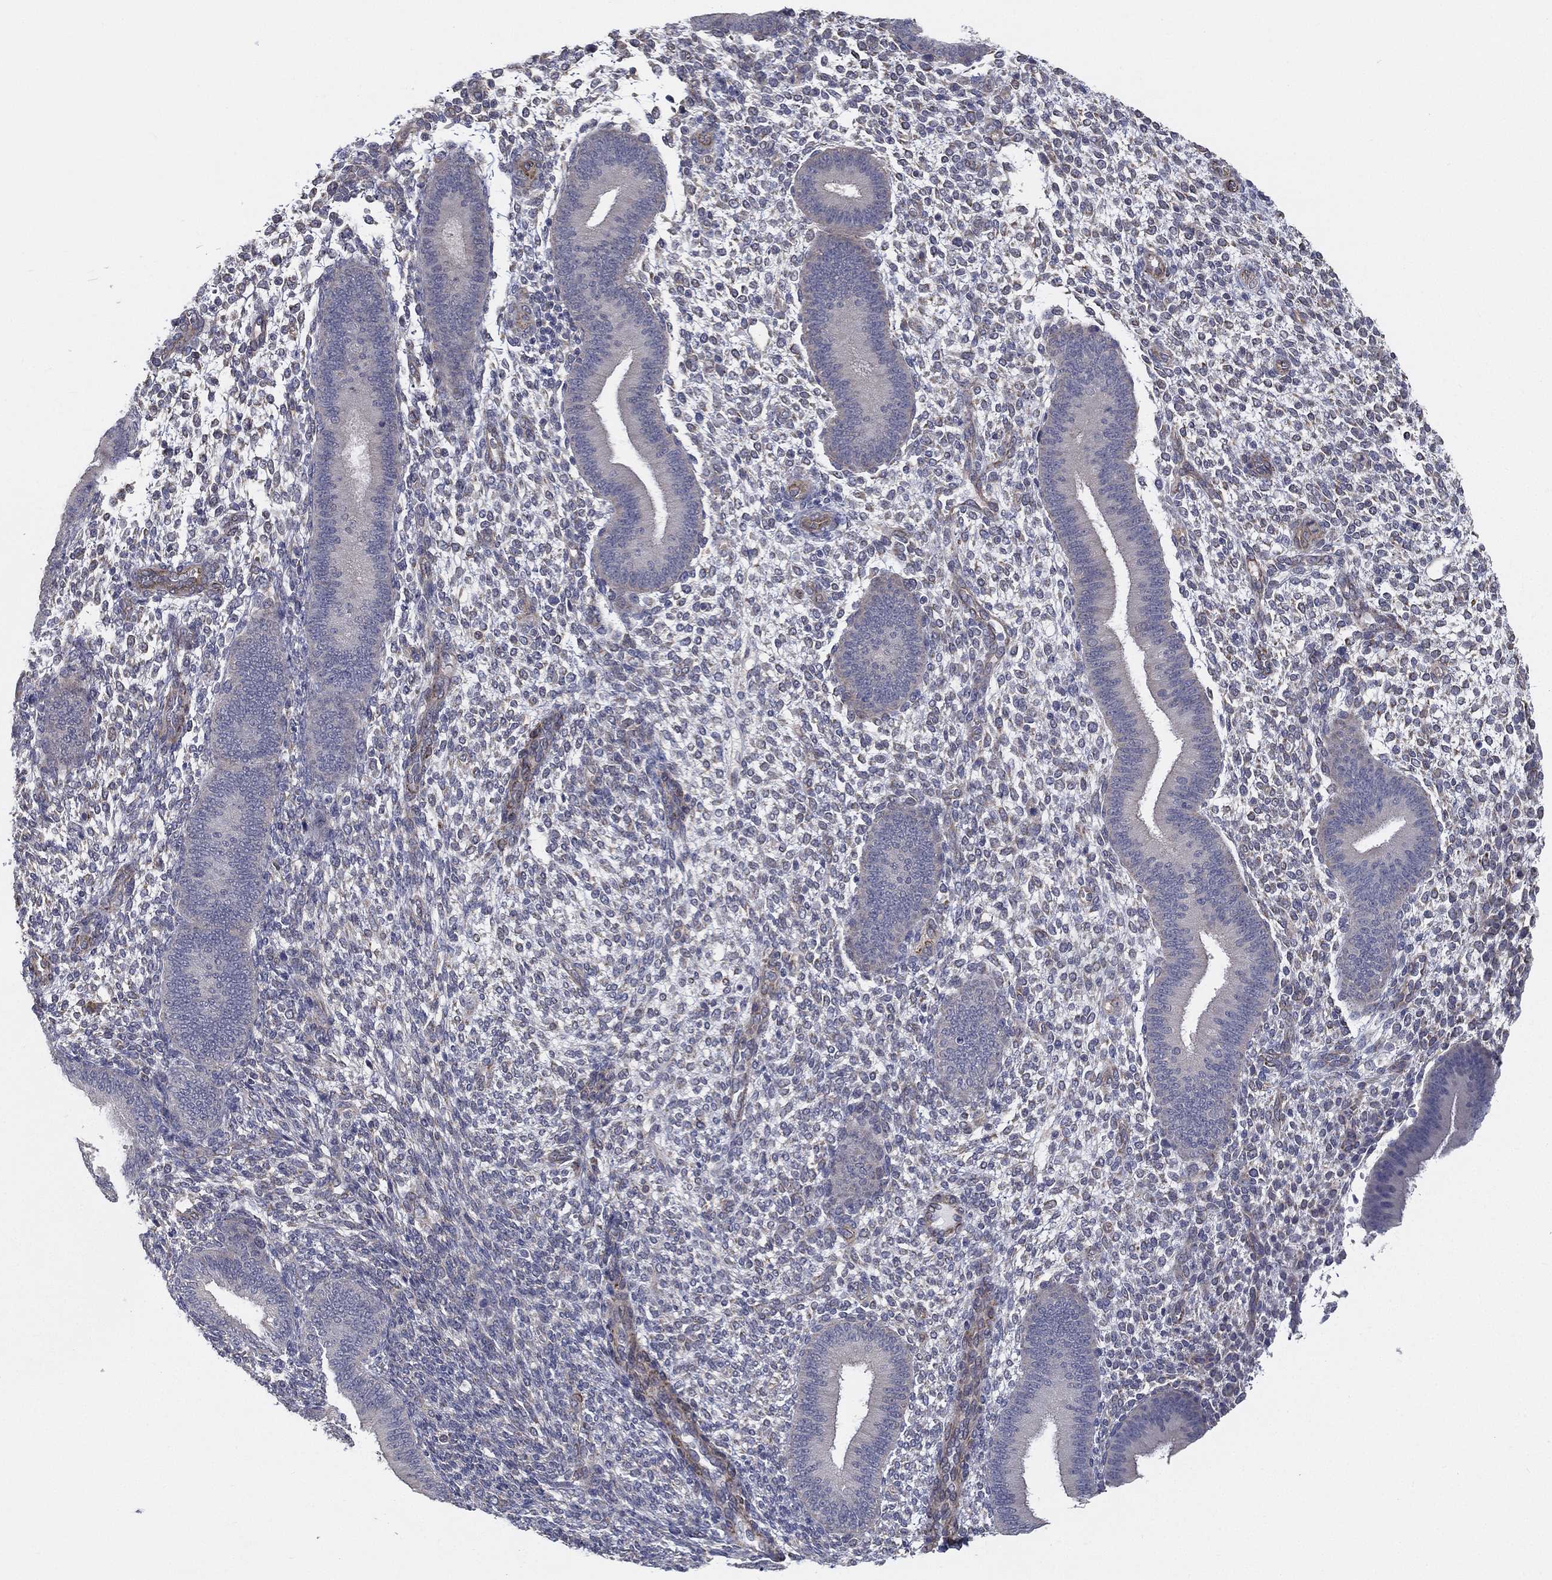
{"staining": {"intensity": "negative", "quantity": "none", "location": "none"}, "tissue": "endometrium", "cell_type": "Cells in endometrial stroma", "image_type": "normal", "snomed": [{"axis": "morphology", "description": "Normal tissue, NOS"}, {"axis": "topography", "description": "Endometrium"}], "caption": "Immunohistochemical staining of unremarkable endometrium reveals no significant positivity in cells in endometrial stroma.", "gene": "LRRC56", "patient": {"sex": "female", "age": 39}}